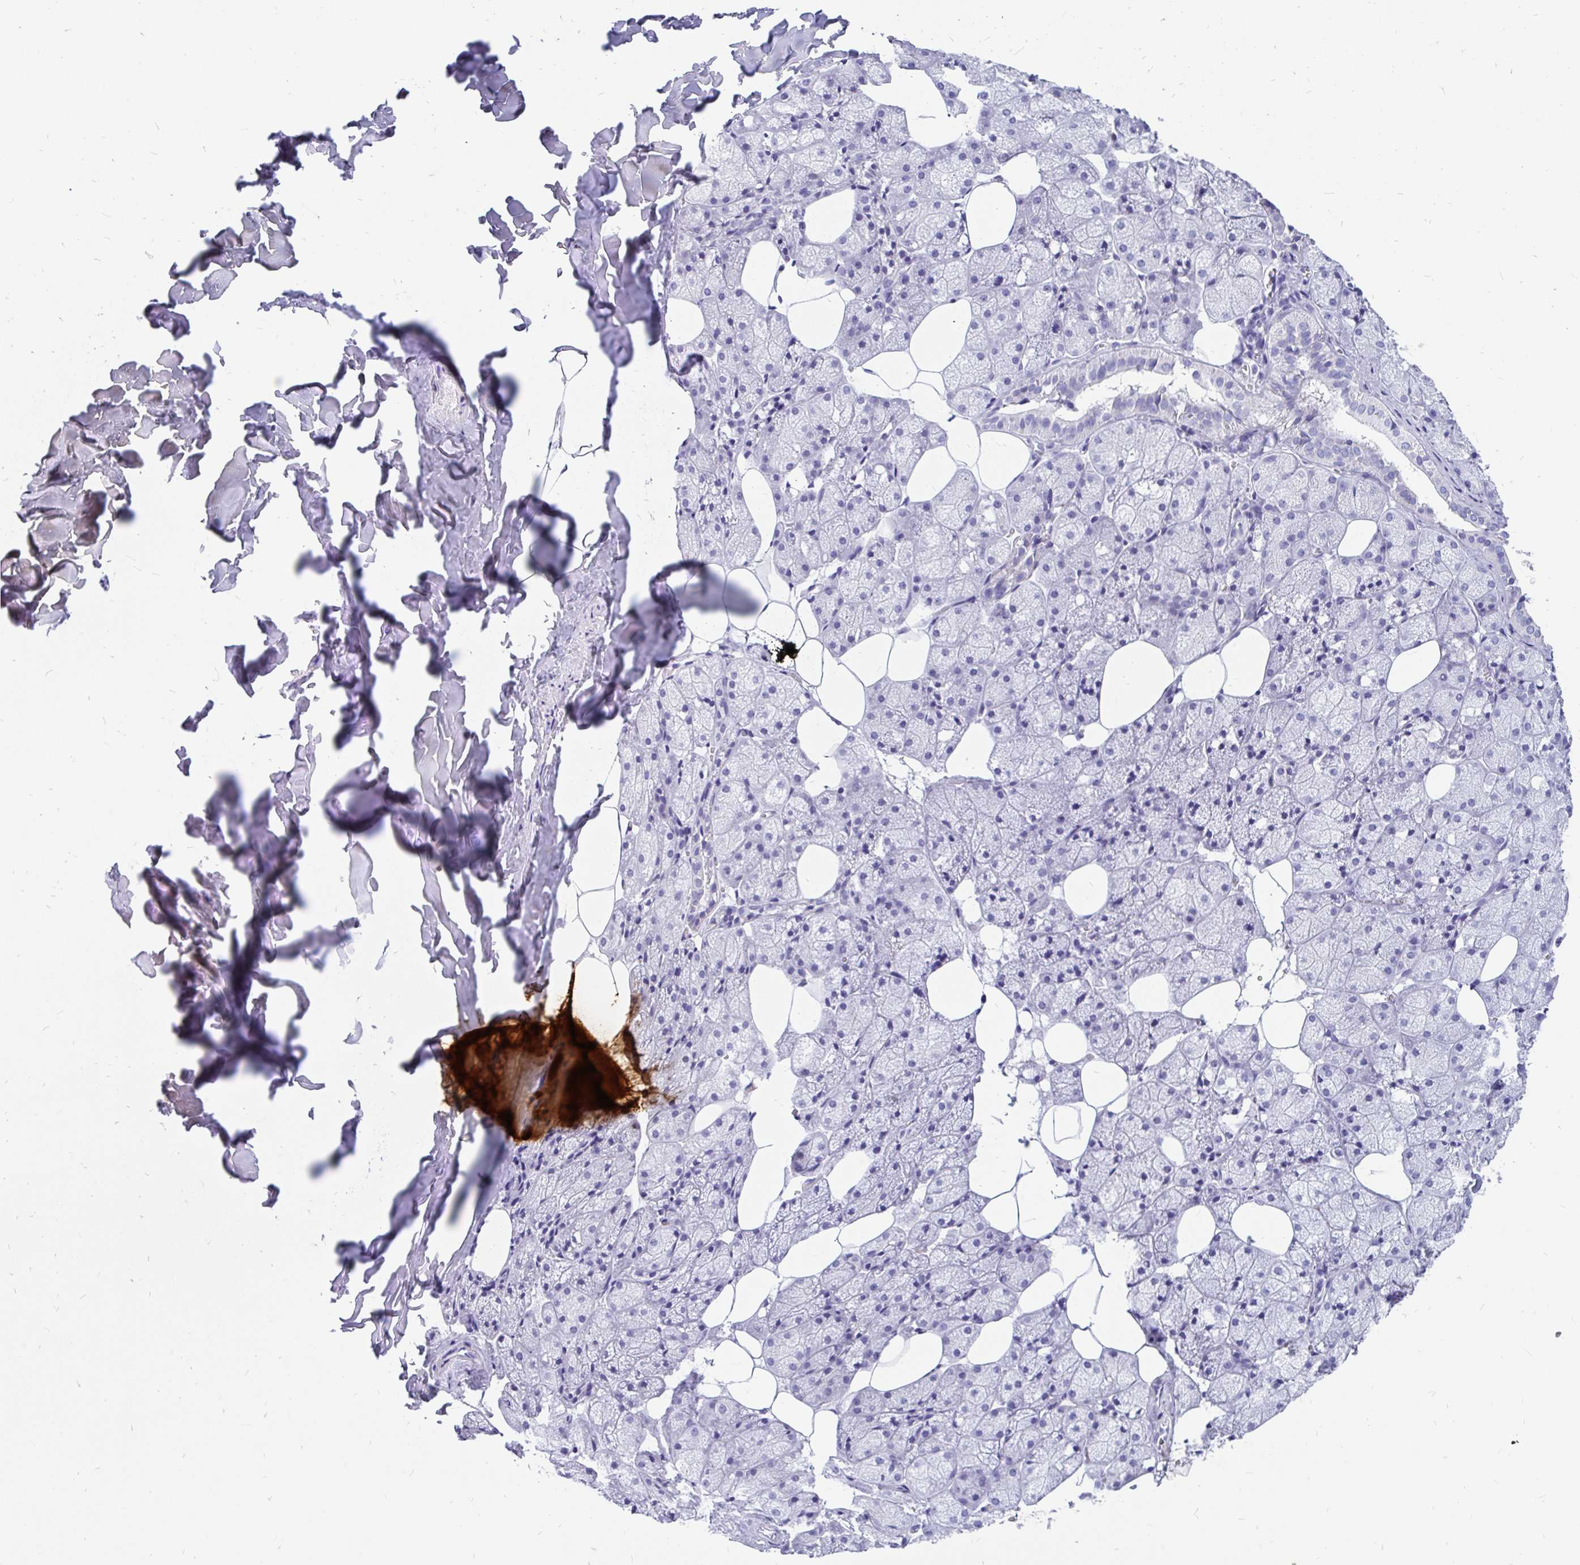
{"staining": {"intensity": "negative", "quantity": "none", "location": "none"}, "tissue": "salivary gland", "cell_type": "Glandular cells", "image_type": "normal", "snomed": [{"axis": "morphology", "description": "Normal tissue, NOS"}, {"axis": "topography", "description": "Salivary gland"}, {"axis": "topography", "description": "Peripheral nerve tissue"}], "caption": "An immunohistochemistry image of normal salivary gland is shown. There is no staining in glandular cells of salivary gland.", "gene": "KIAA2013", "patient": {"sex": "male", "age": 38}}